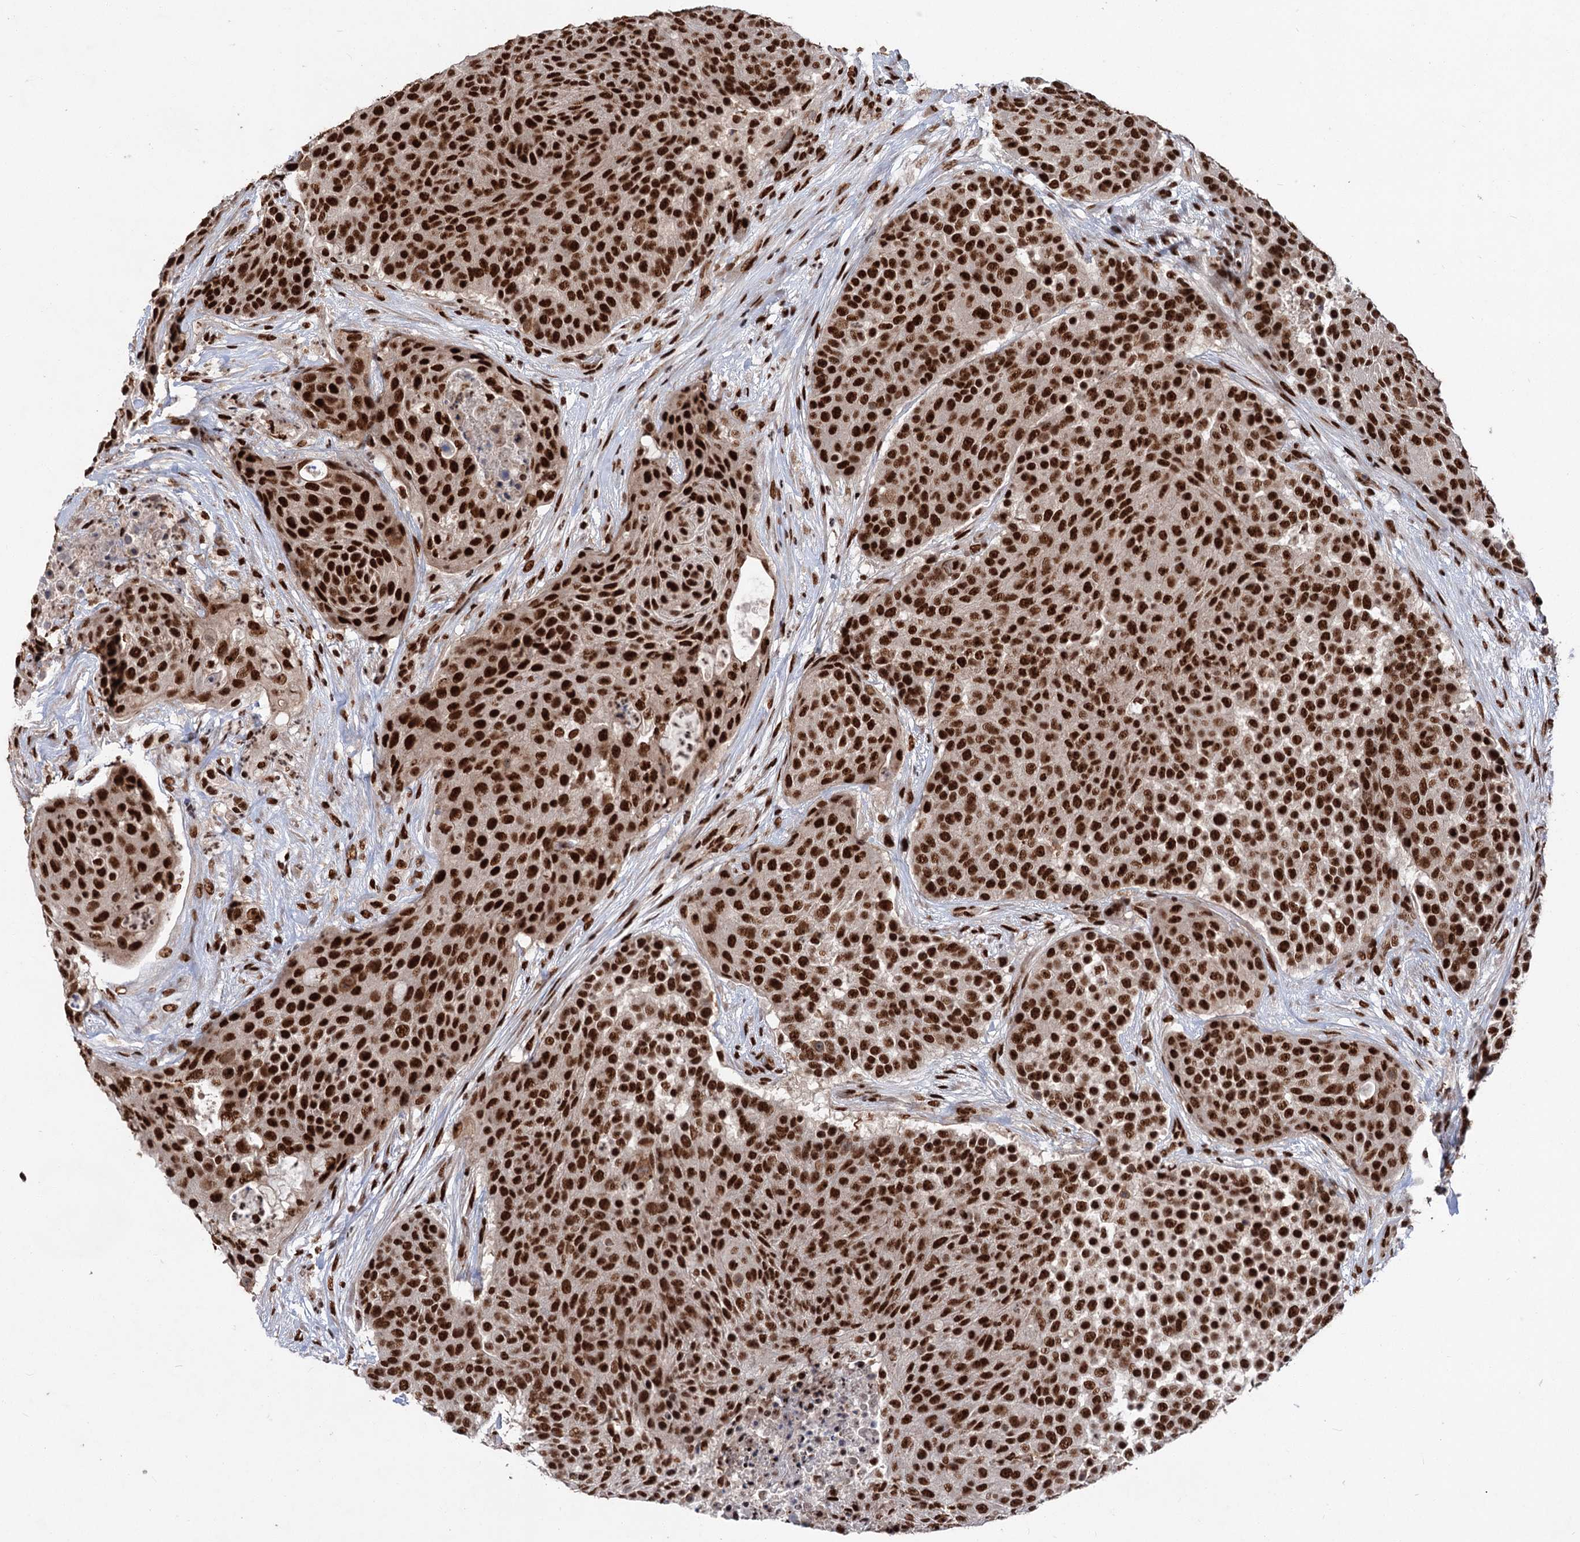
{"staining": {"intensity": "strong", "quantity": ">75%", "location": "nuclear"}, "tissue": "urothelial cancer", "cell_type": "Tumor cells", "image_type": "cancer", "snomed": [{"axis": "morphology", "description": "Urothelial carcinoma, High grade"}, {"axis": "topography", "description": "Urinary bladder"}], "caption": "Immunohistochemical staining of urothelial cancer exhibits strong nuclear protein staining in about >75% of tumor cells. (DAB (3,3'-diaminobenzidine) IHC with brightfield microscopy, high magnification).", "gene": "MAML1", "patient": {"sex": "female", "age": 63}}